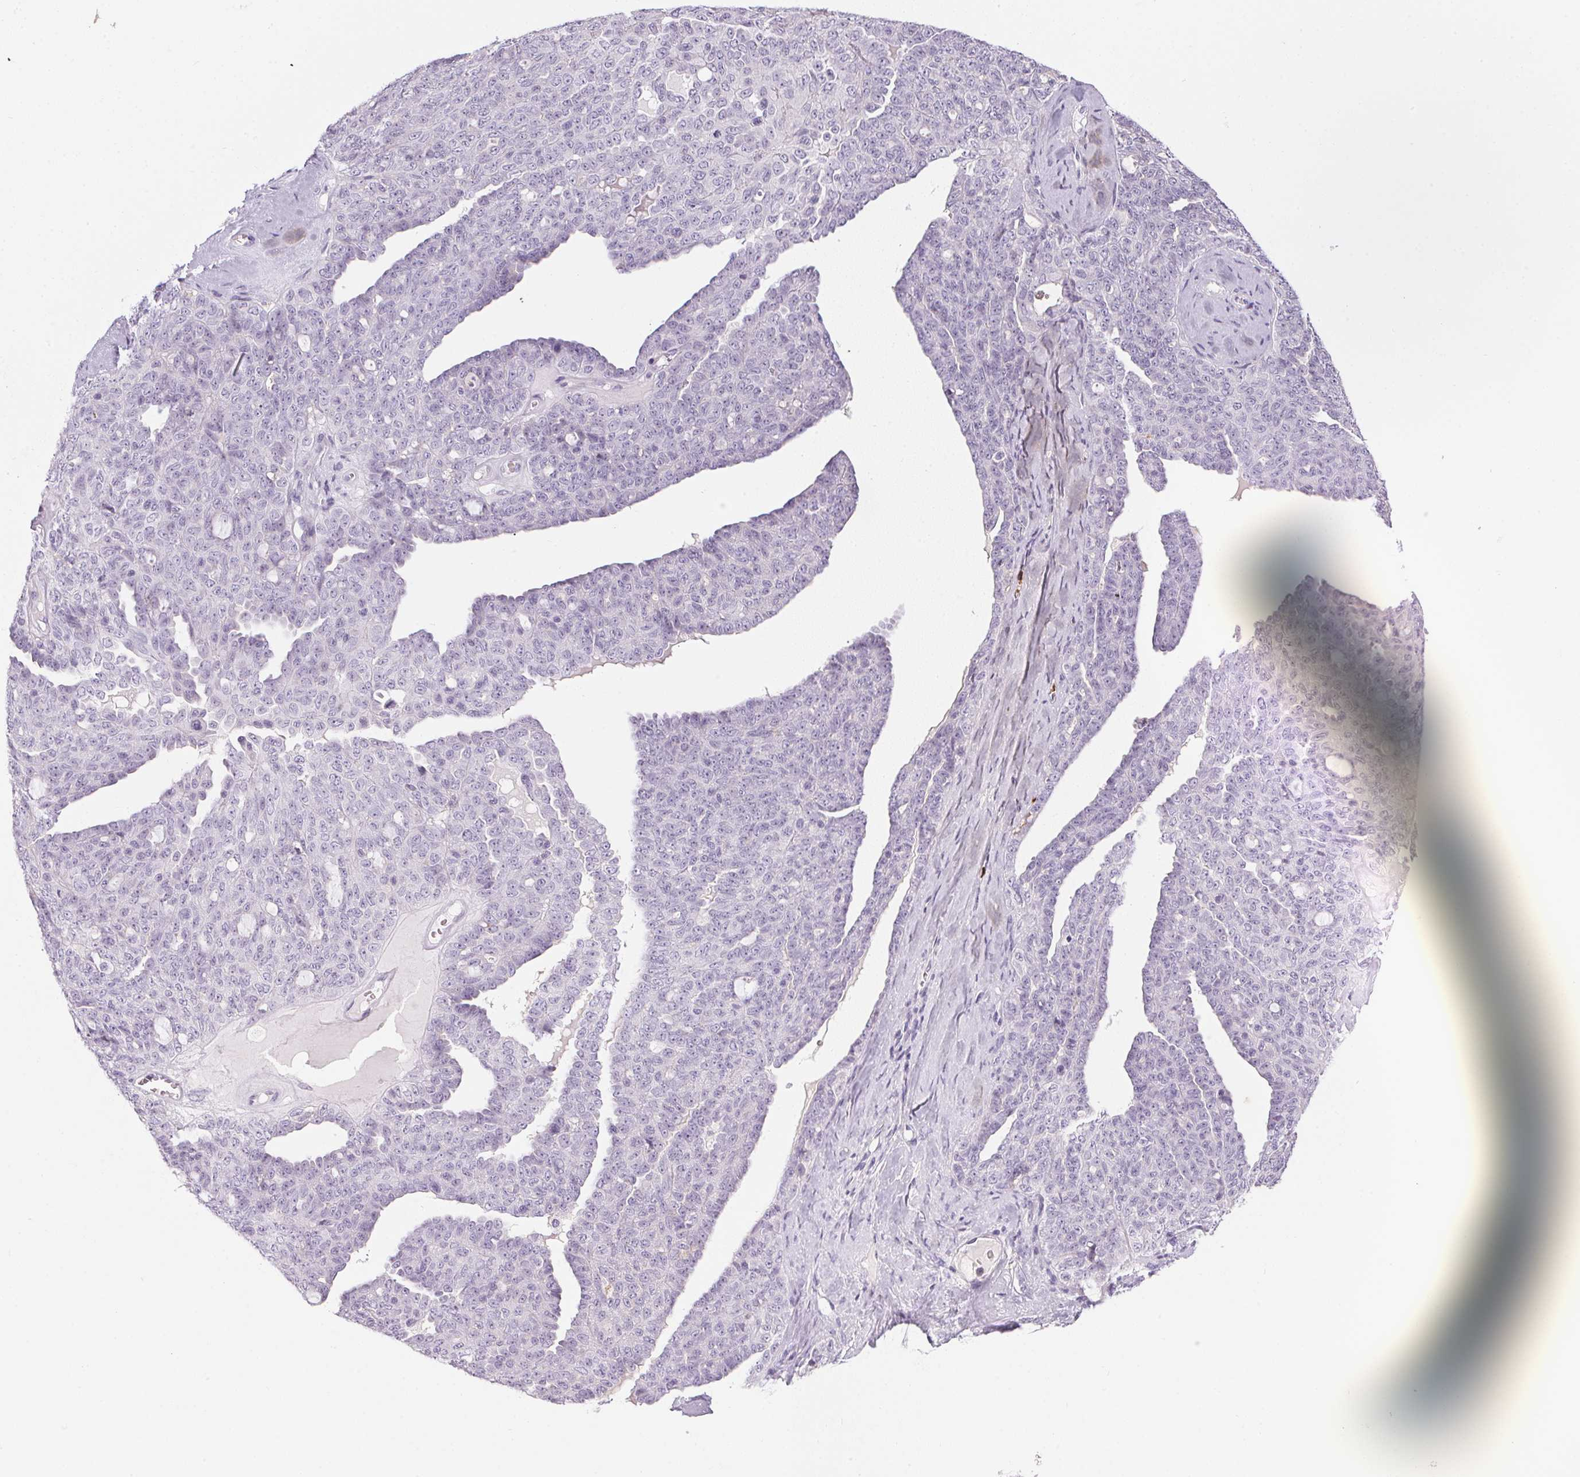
{"staining": {"intensity": "negative", "quantity": "none", "location": "none"}, "tissue": "ovarian cancer", "cell_type": "Tumor cells", "image_type": "cancer", "snomed": [{"axis": "morphology", "description": "Cystadenocarcinoma, serous, NOS"}, {"axis": "topography", "description": "Ovary"}], "caption": "Tumor cells are negative for protein expression in human ovarian serous cystadenocarcinoma.", "gene": "ECPAS", "patient": {"sex": "female", "age": 71}}